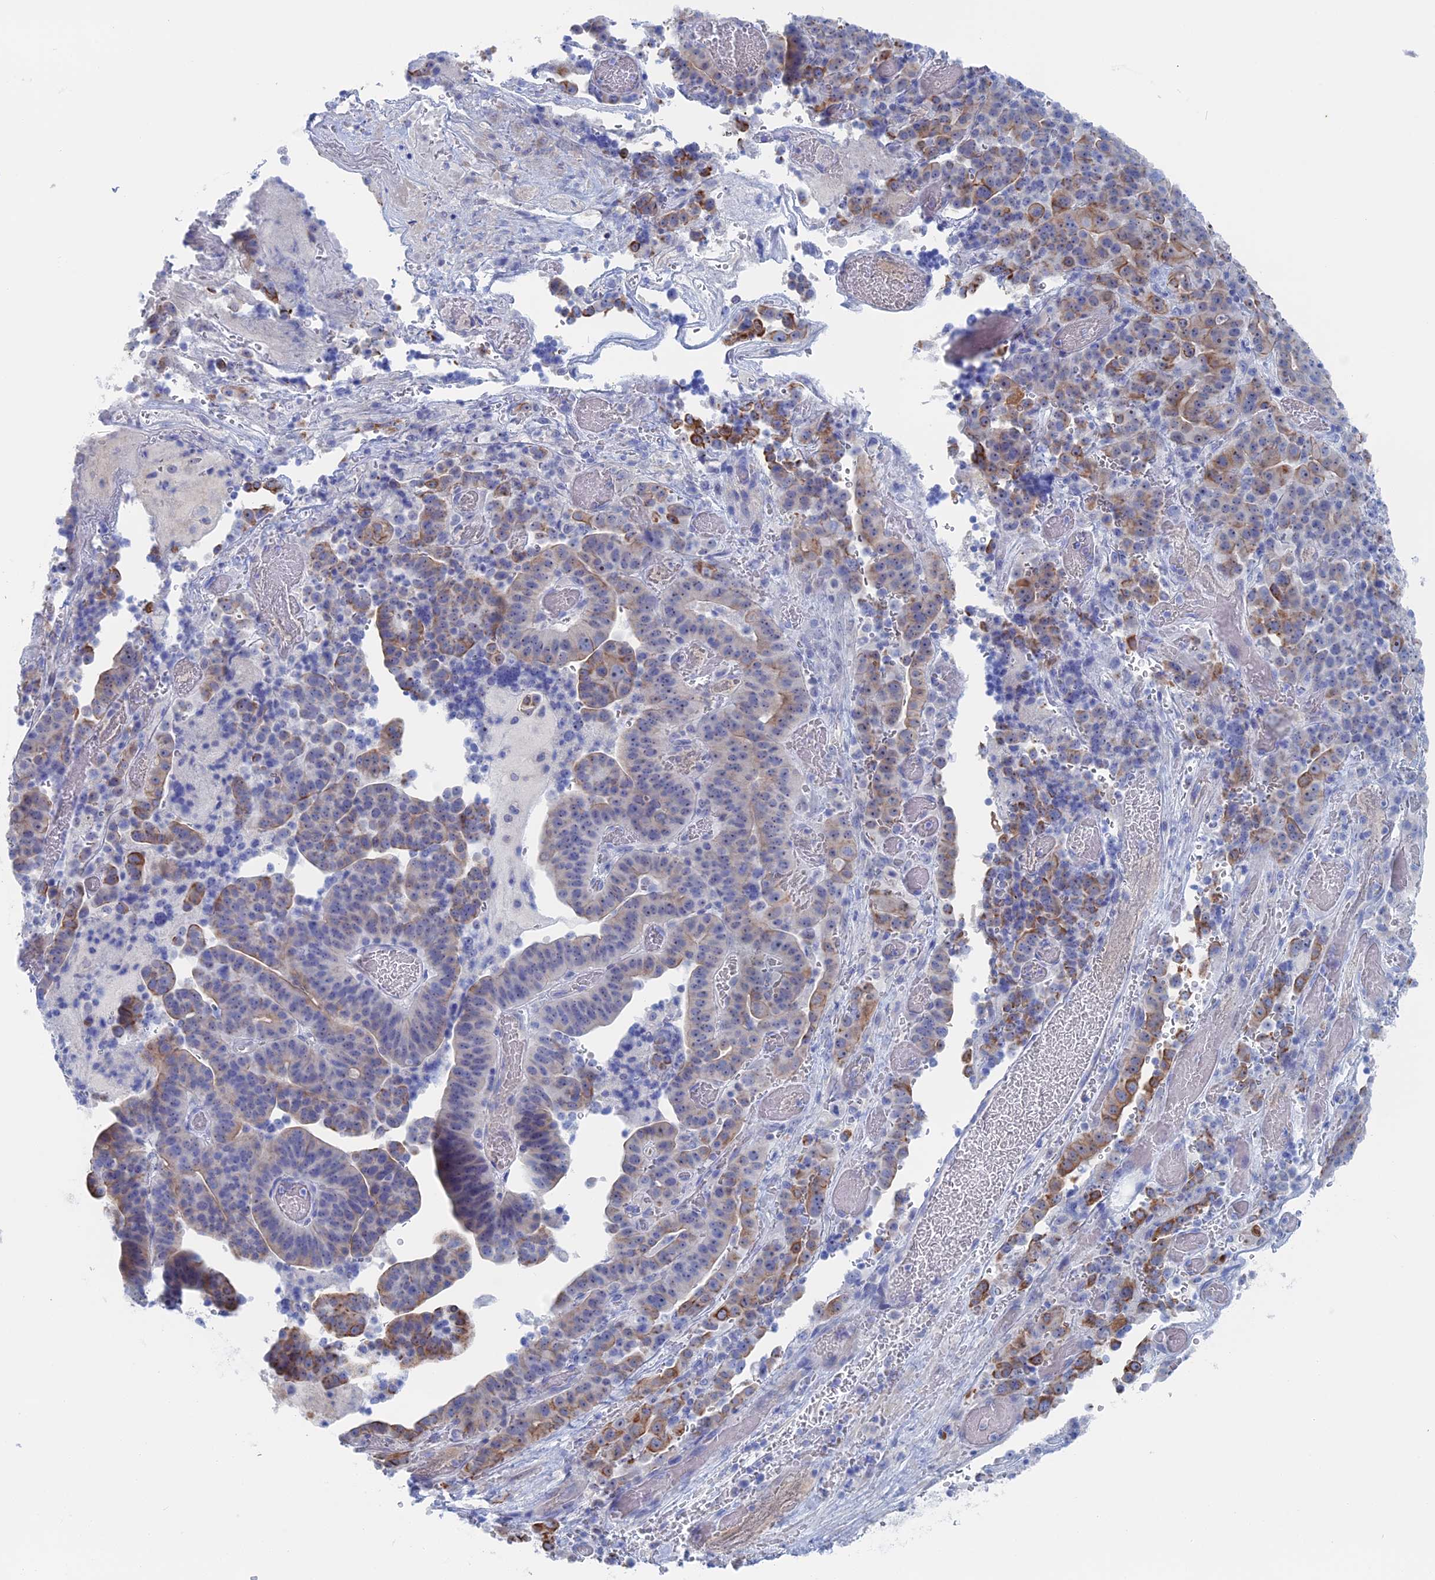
{"staining": {"intensity": "moderate", "quantity": "25%-75%", "location": "cytoplasmic/membranous"}, "tissue": "stomach cancer", "cell_type": "Tumor cells", "image_type": "cancer", "snomed": [{"axis": "morphology", "description": "Adenocarcinoma, NOS"}, {"axis": "topography", "description": "Stomach"}], "caption": "Stomach cancer stained for a protein shows moderate cytoplasmic/membranous positivity in tumor cells.", "gene": "IL7", "patient": {"sex": "male", "age": 48}}